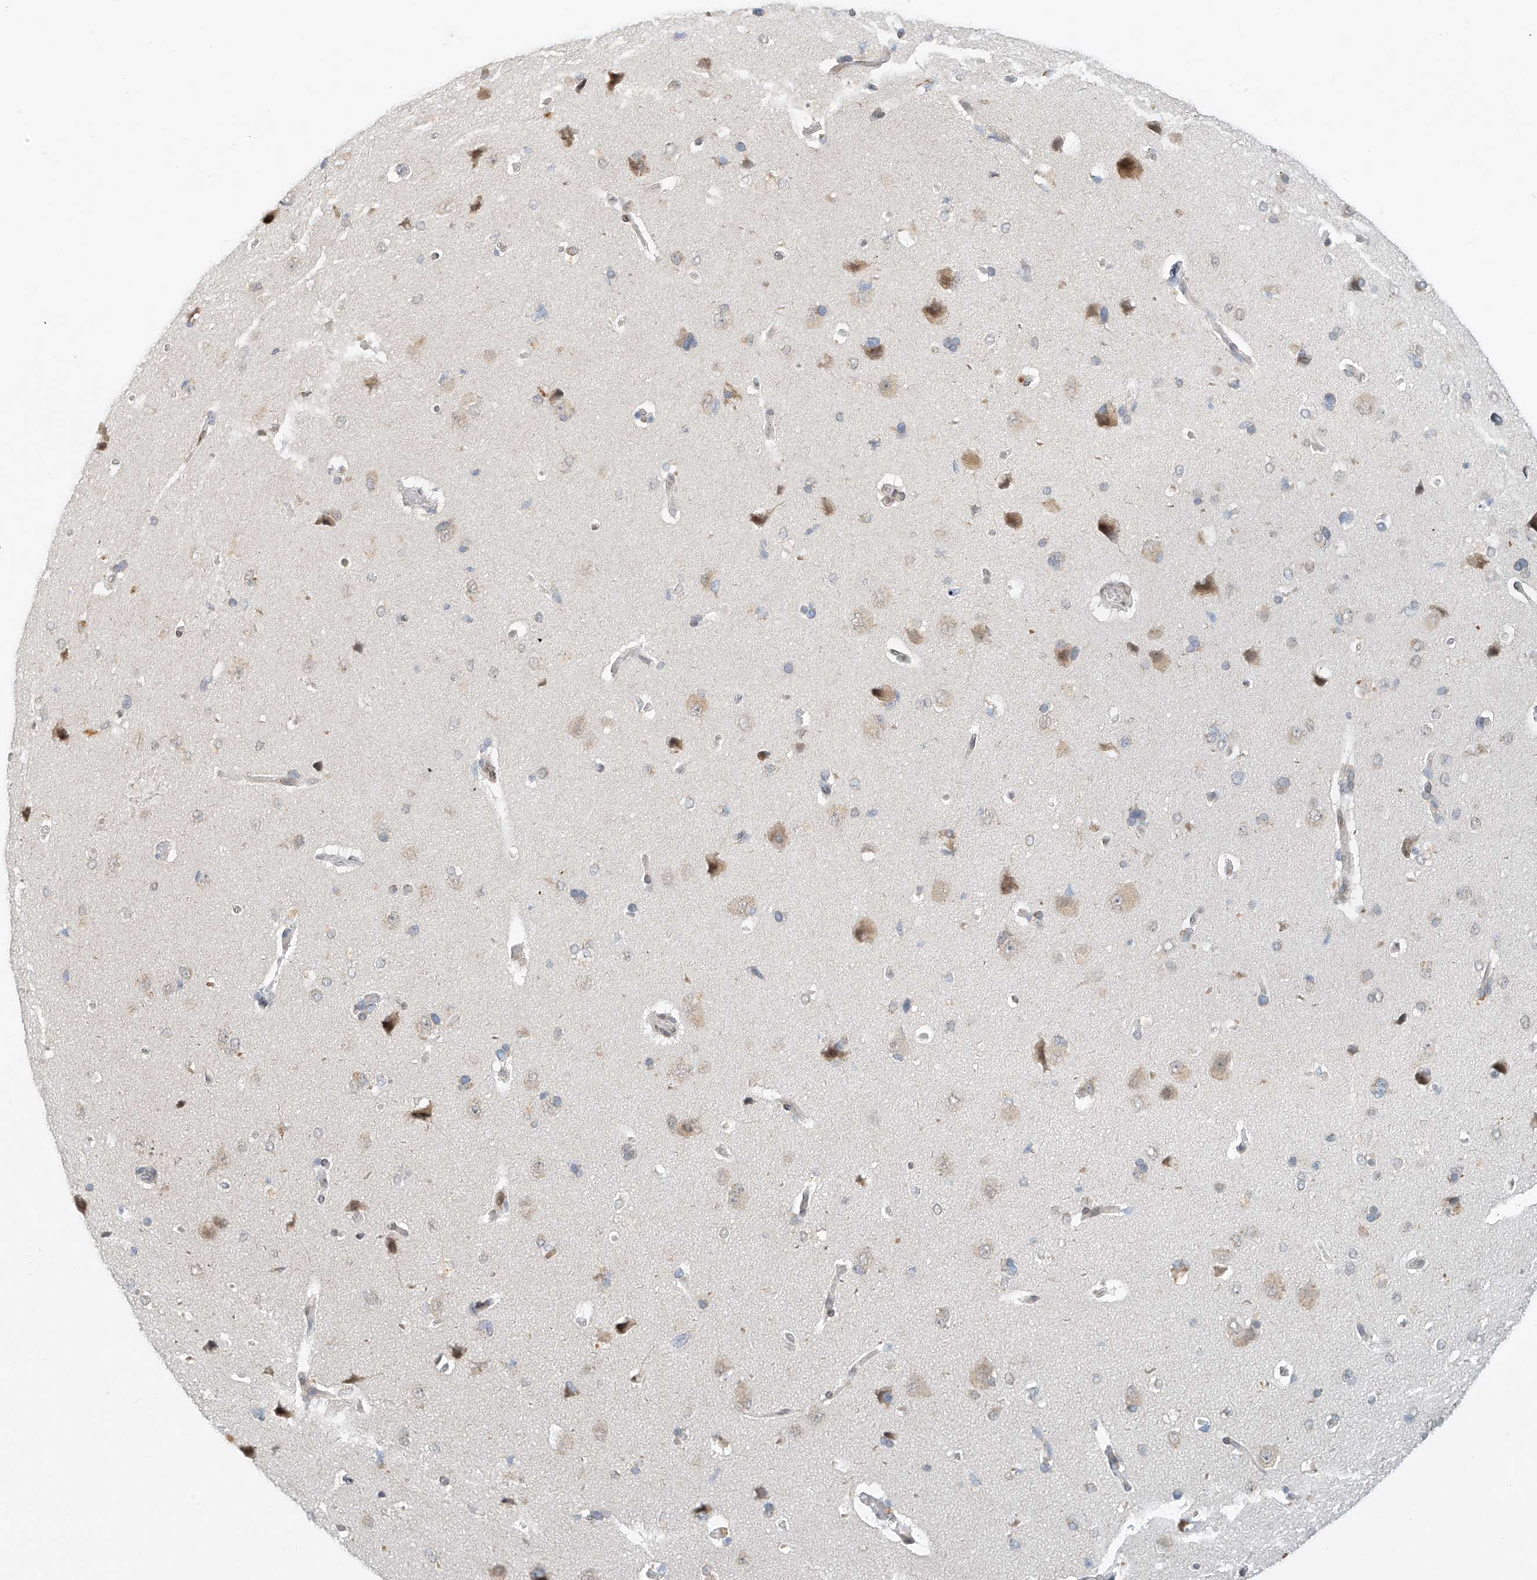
{"staining": {"intensity": "negative", "quantity": "none", "location": "none"}, "tissue": "cerebral cortex", "cell_type": "Endothelial cells", "image_type": "normal", "snomed": [{"axis": "morphology", "description": "Normal tissue, NOS"}, {"axis": "topography", "description": "Cerebral cortex"}], "caption": "Endothelial cells show no significant staining in benign cerebral cortex. (Immunohistochemistry, brightfield microscopy, high magnification).", "gene": "STARD9", "patient": {"sex": "male", "age": 62}}